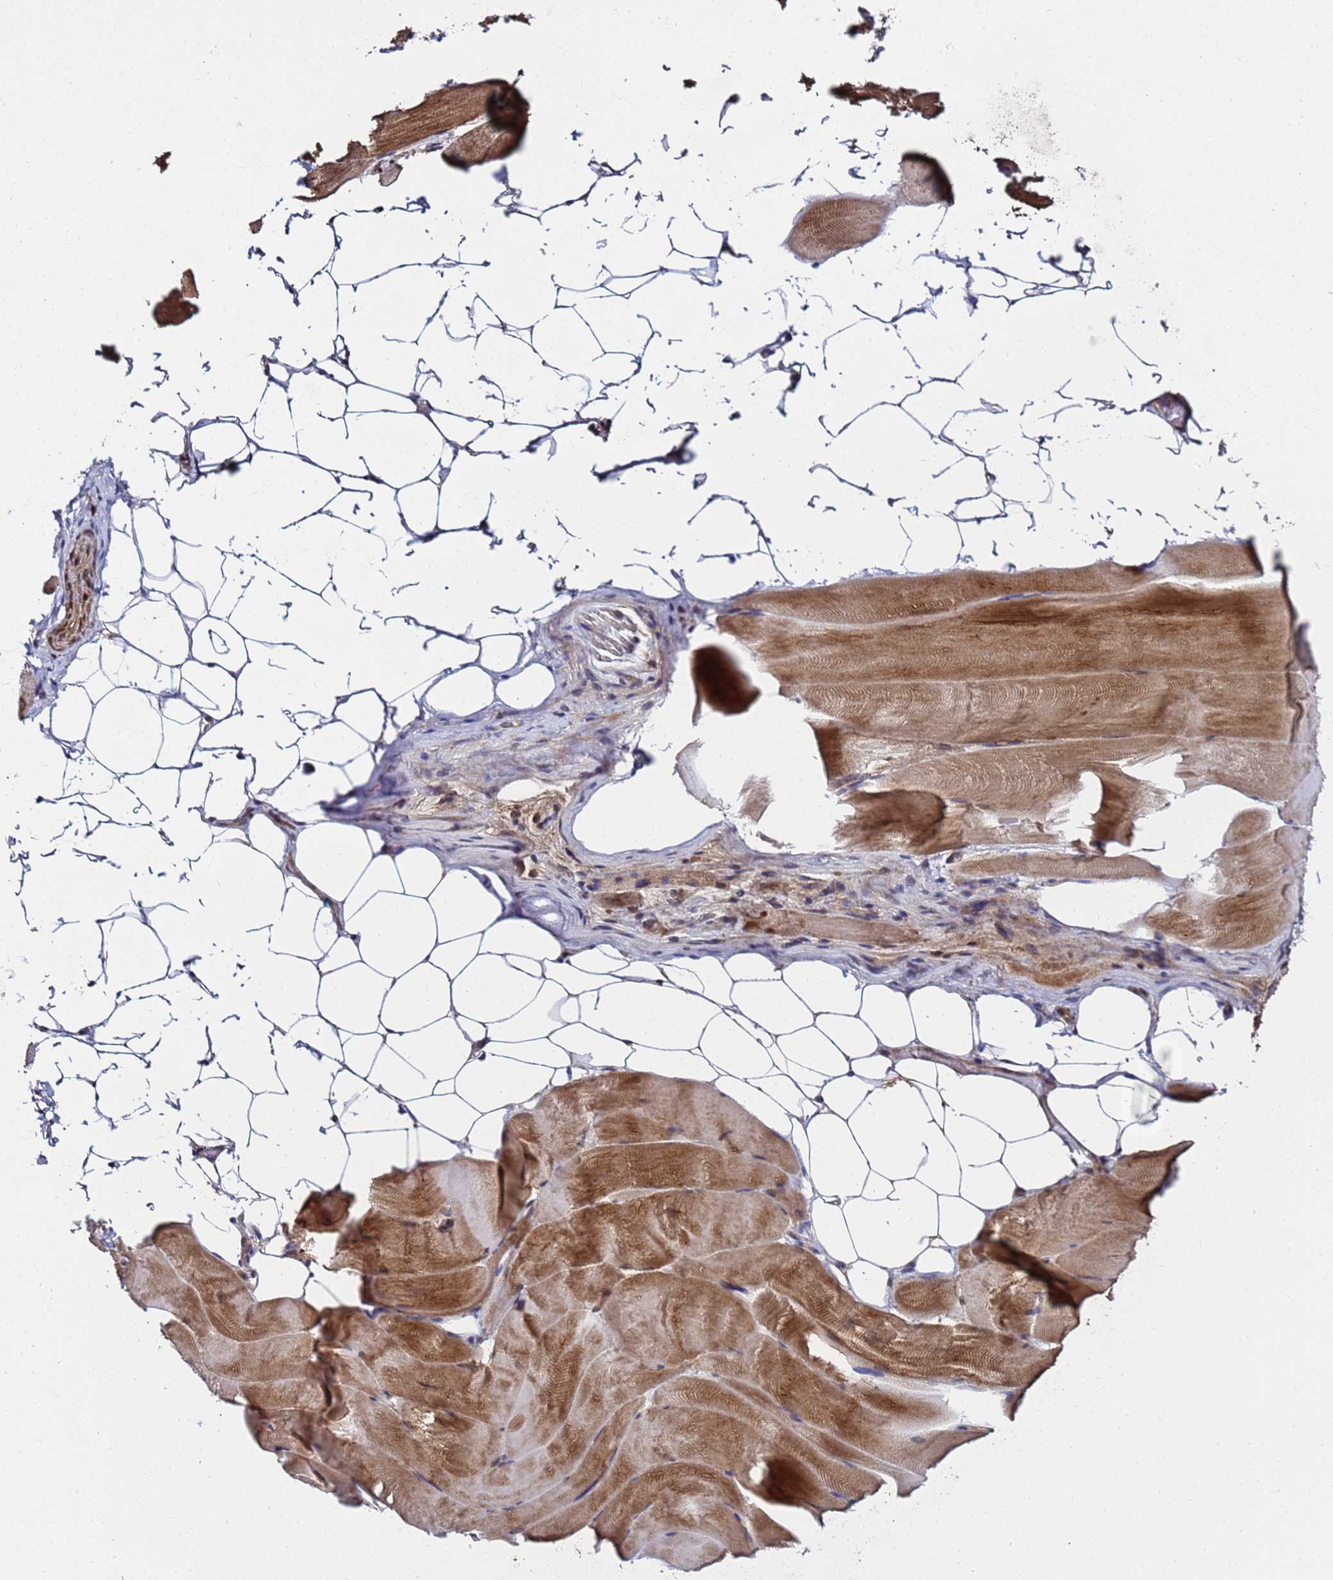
{"staining": {"intensity": "moderate", "quantity": "25%-75%", "location": "cytoplasmic/membranous"}, "tissue": "skeletal muscle", "cell_type": "Myocytes", "image_type": "normal", "snomed": [{"axis": "morphology", "description": "Normal tissue, NOS"}, {"axis": "topography", "description": "Skeletal muscle"}], "caption": "Protein expression analysis of benign skeletal muscle demonstrates moderate cytoplasmic/membranous expression in approximately 25%-75% of myocytes. The protein is shown in brown color, while the nuclei are stained blue.", "gene": "GSTCD", "patient": {"sex": "female", "age": 64}}